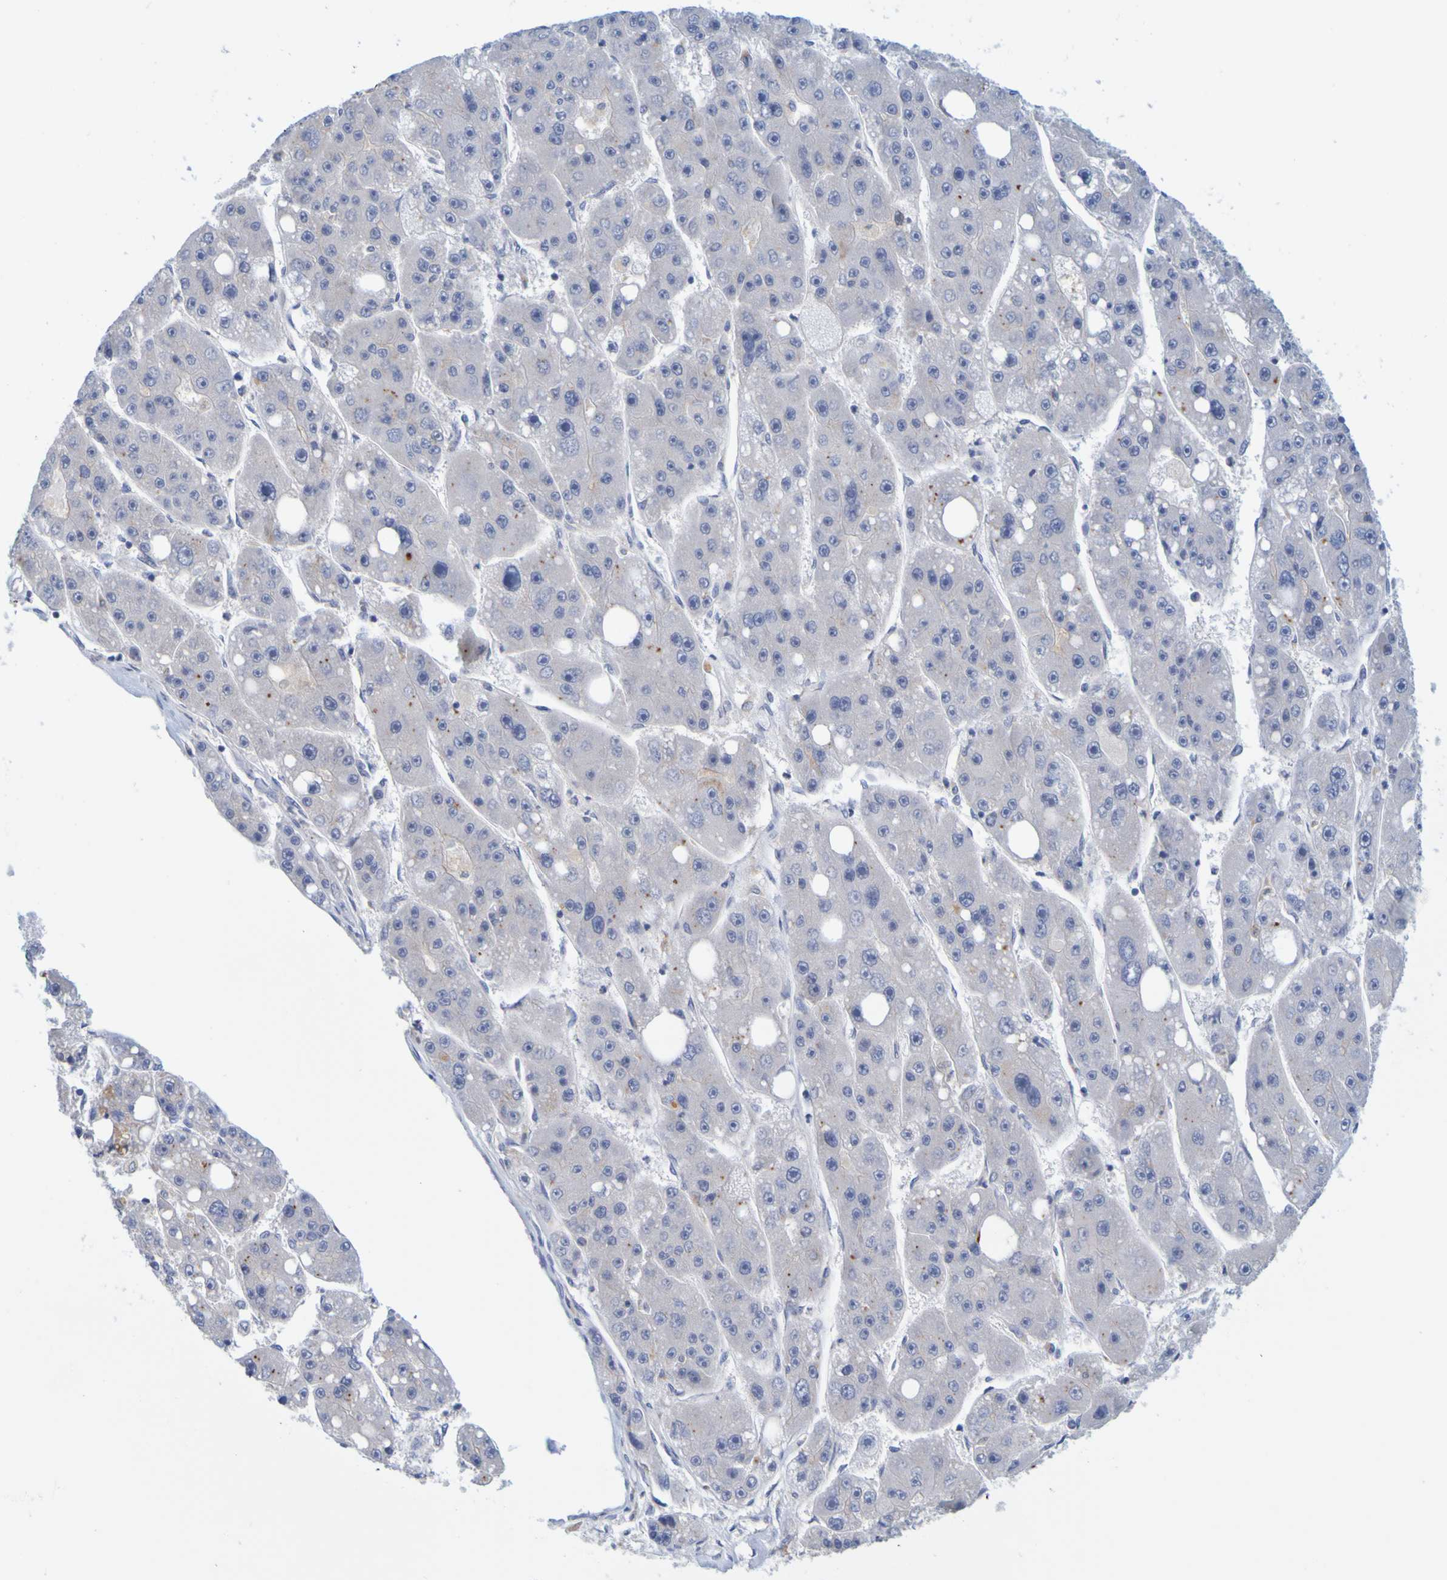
{"staining": {"intensity": "negative", "quantity": "none", "location": "none"}, "tissue": "liver cancer", "cell_type": "Tumor cells", "image_type": "cancer", "snomed": [{"axis": "morphology", "description": "Carcinoma, Hepatocellular, NOS"}, {"axis": "topography", "description": "Liver"}], "caption": "Liver hepatocellular carcinoma stained for a protein using immunohistochemistry reveals no staining tumor cells.", "gene": "ENDOU", "patient": {"sex": "female", "age": 61}}